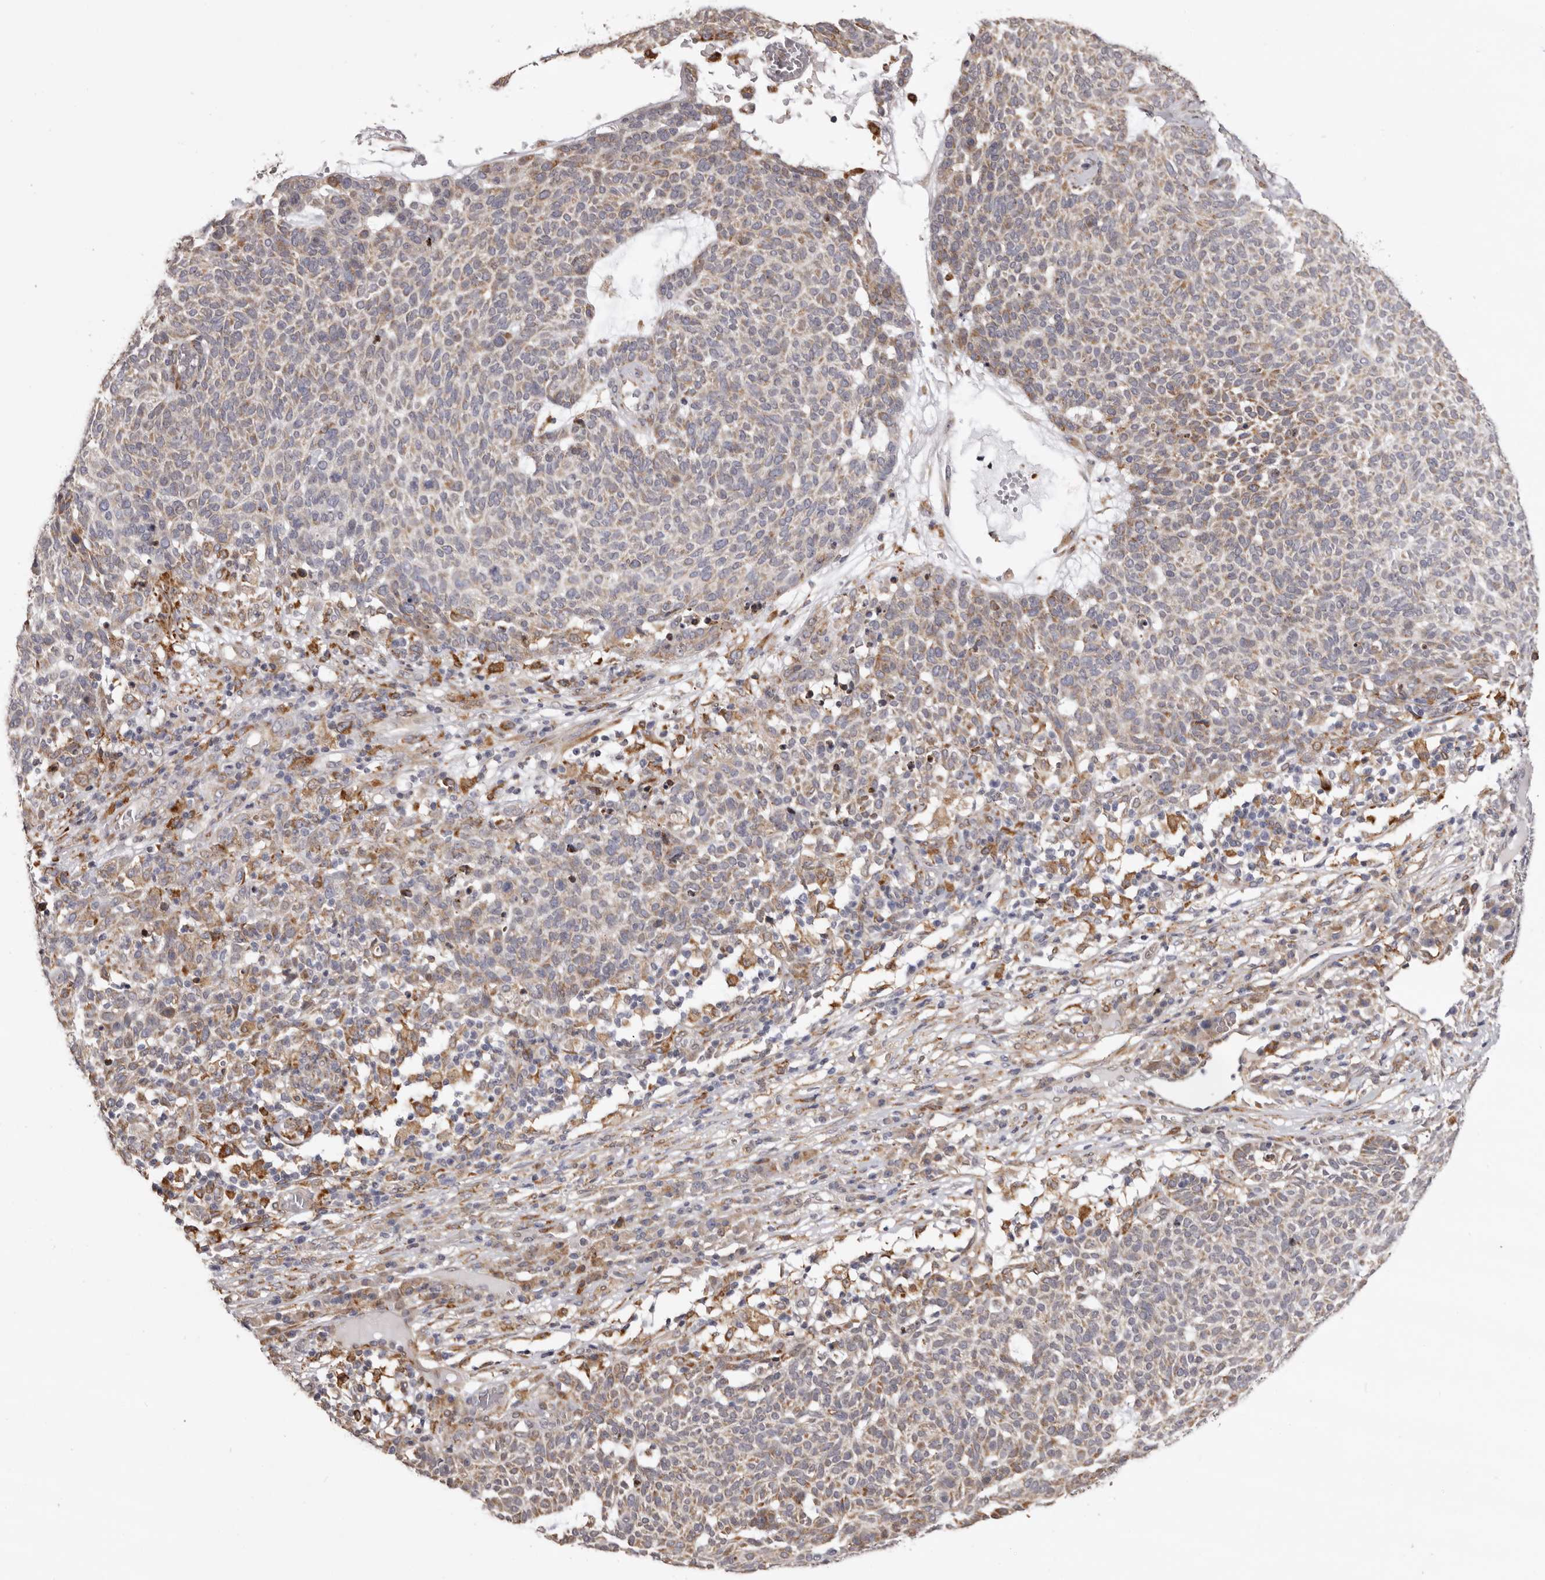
{"staining": {"intensity": "moderate", "quantity": "<25%", "location": "cytoplasmic/membranous"}, "tissue": "skin cancer", "cell_type": "Tumor cells", "image_type": "cancer", "snomed": [{"axis": "morphology", "description": "Squamous cell carcinoma, NOS"}, {"axis": "topography", "description": "Skin"}], "caption": "Tumor cells exhibit moderate cytoplasmic/membranous positivity in approximately <25% of cells in squamous cell carcinoma (skin).", "gene": "PIGX", "patient": {"sex": "female", "age": 90}}